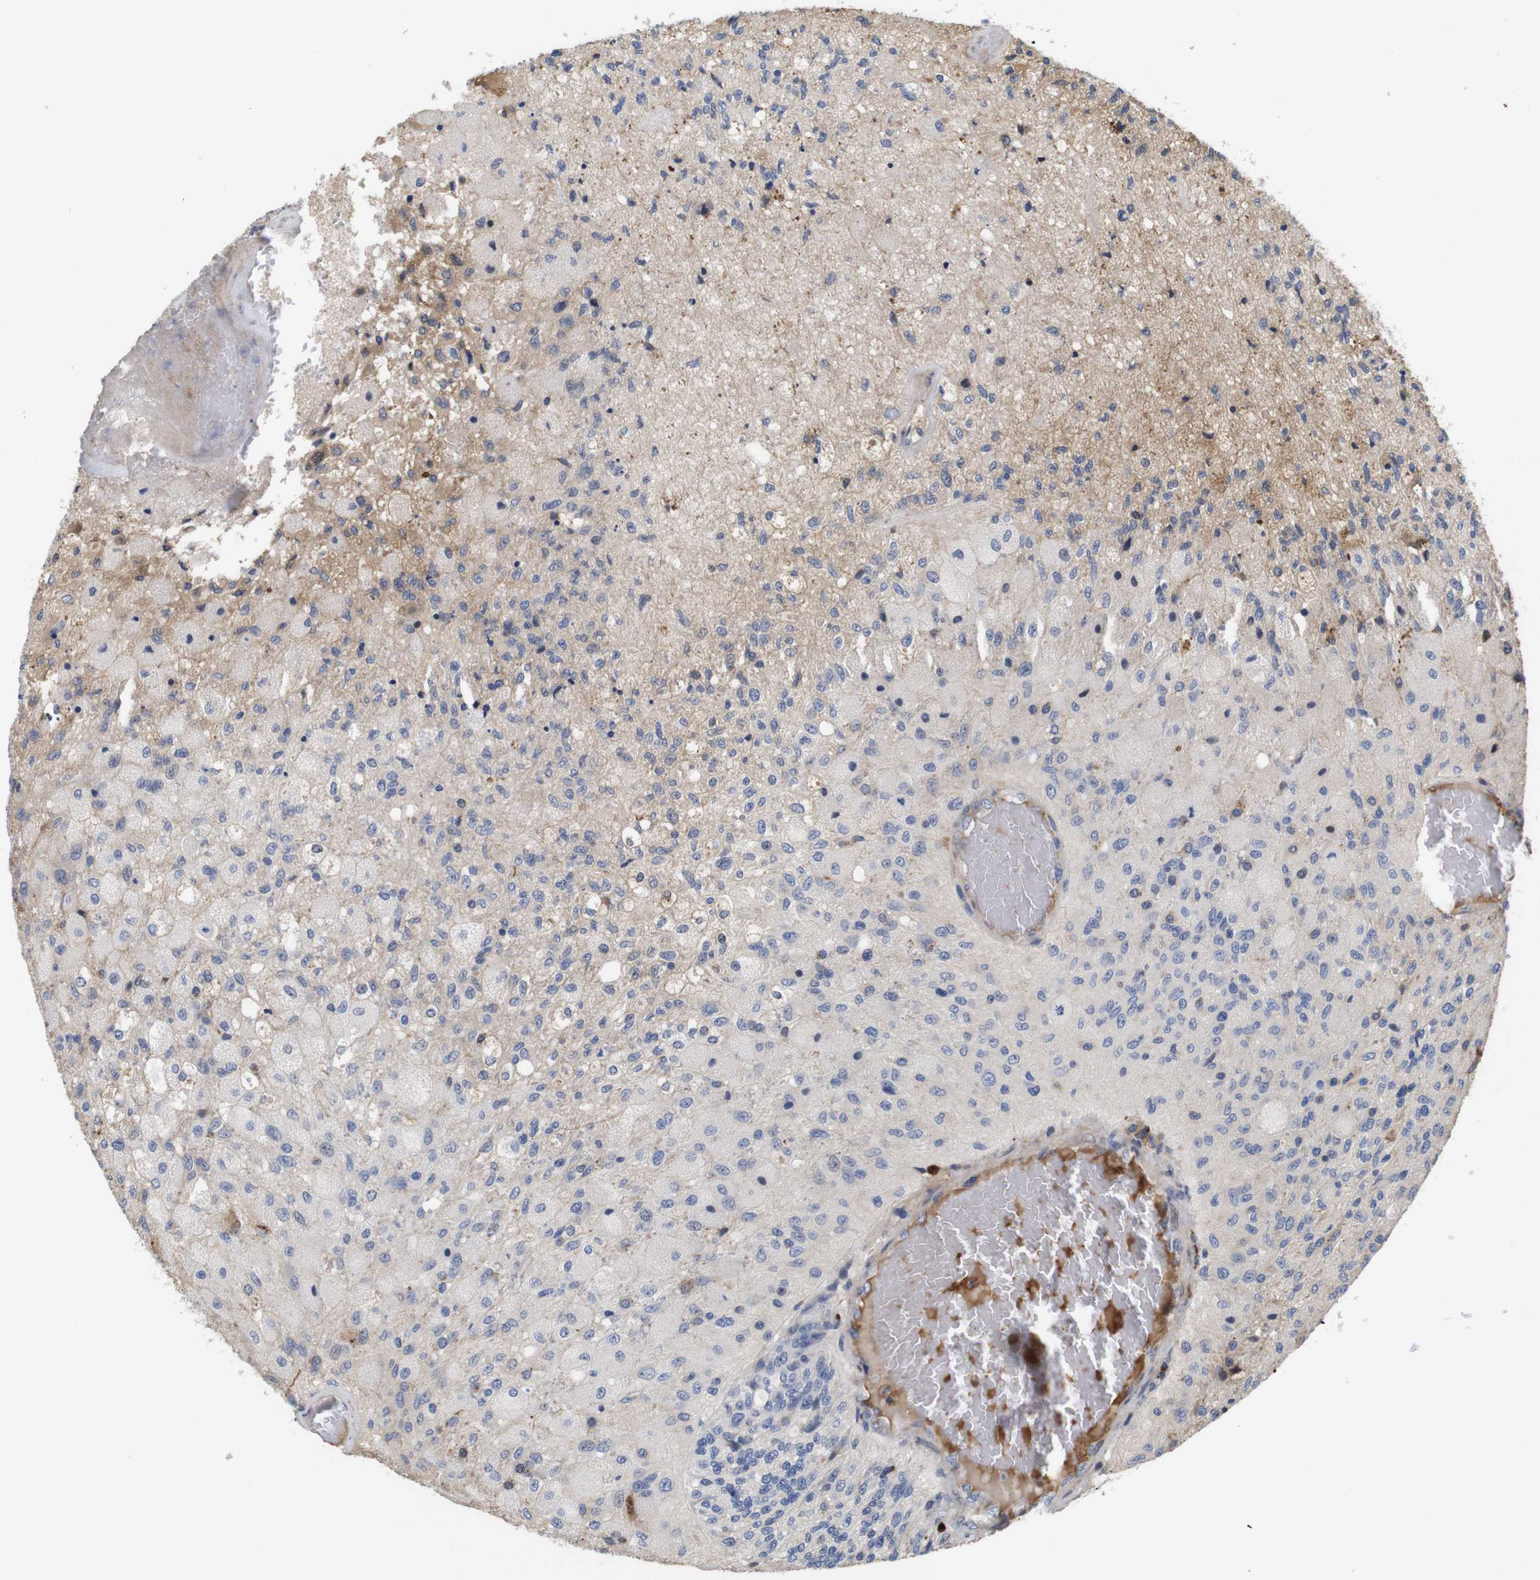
{"staining": {"intensity": "negative", "quantity": "none", "location": "none"}, "tissue": "glioma", "cell_type": "Tumor cells", "image_type": "cancer", "snomed": [{"axis": "morphology", "description": "Normal tissue, NOS"}, {"axis": "morphology", "description": "Glioma, malignant, High grade"}, {"axis": "topography", "description": "Cerebral cortex"}], "caption": "DAB immunohistochemical staining of human glioma displays no significant positivity in tumor cells.", "gene": "SPRY3", "patient": {"sex": "male", "age": 77}}